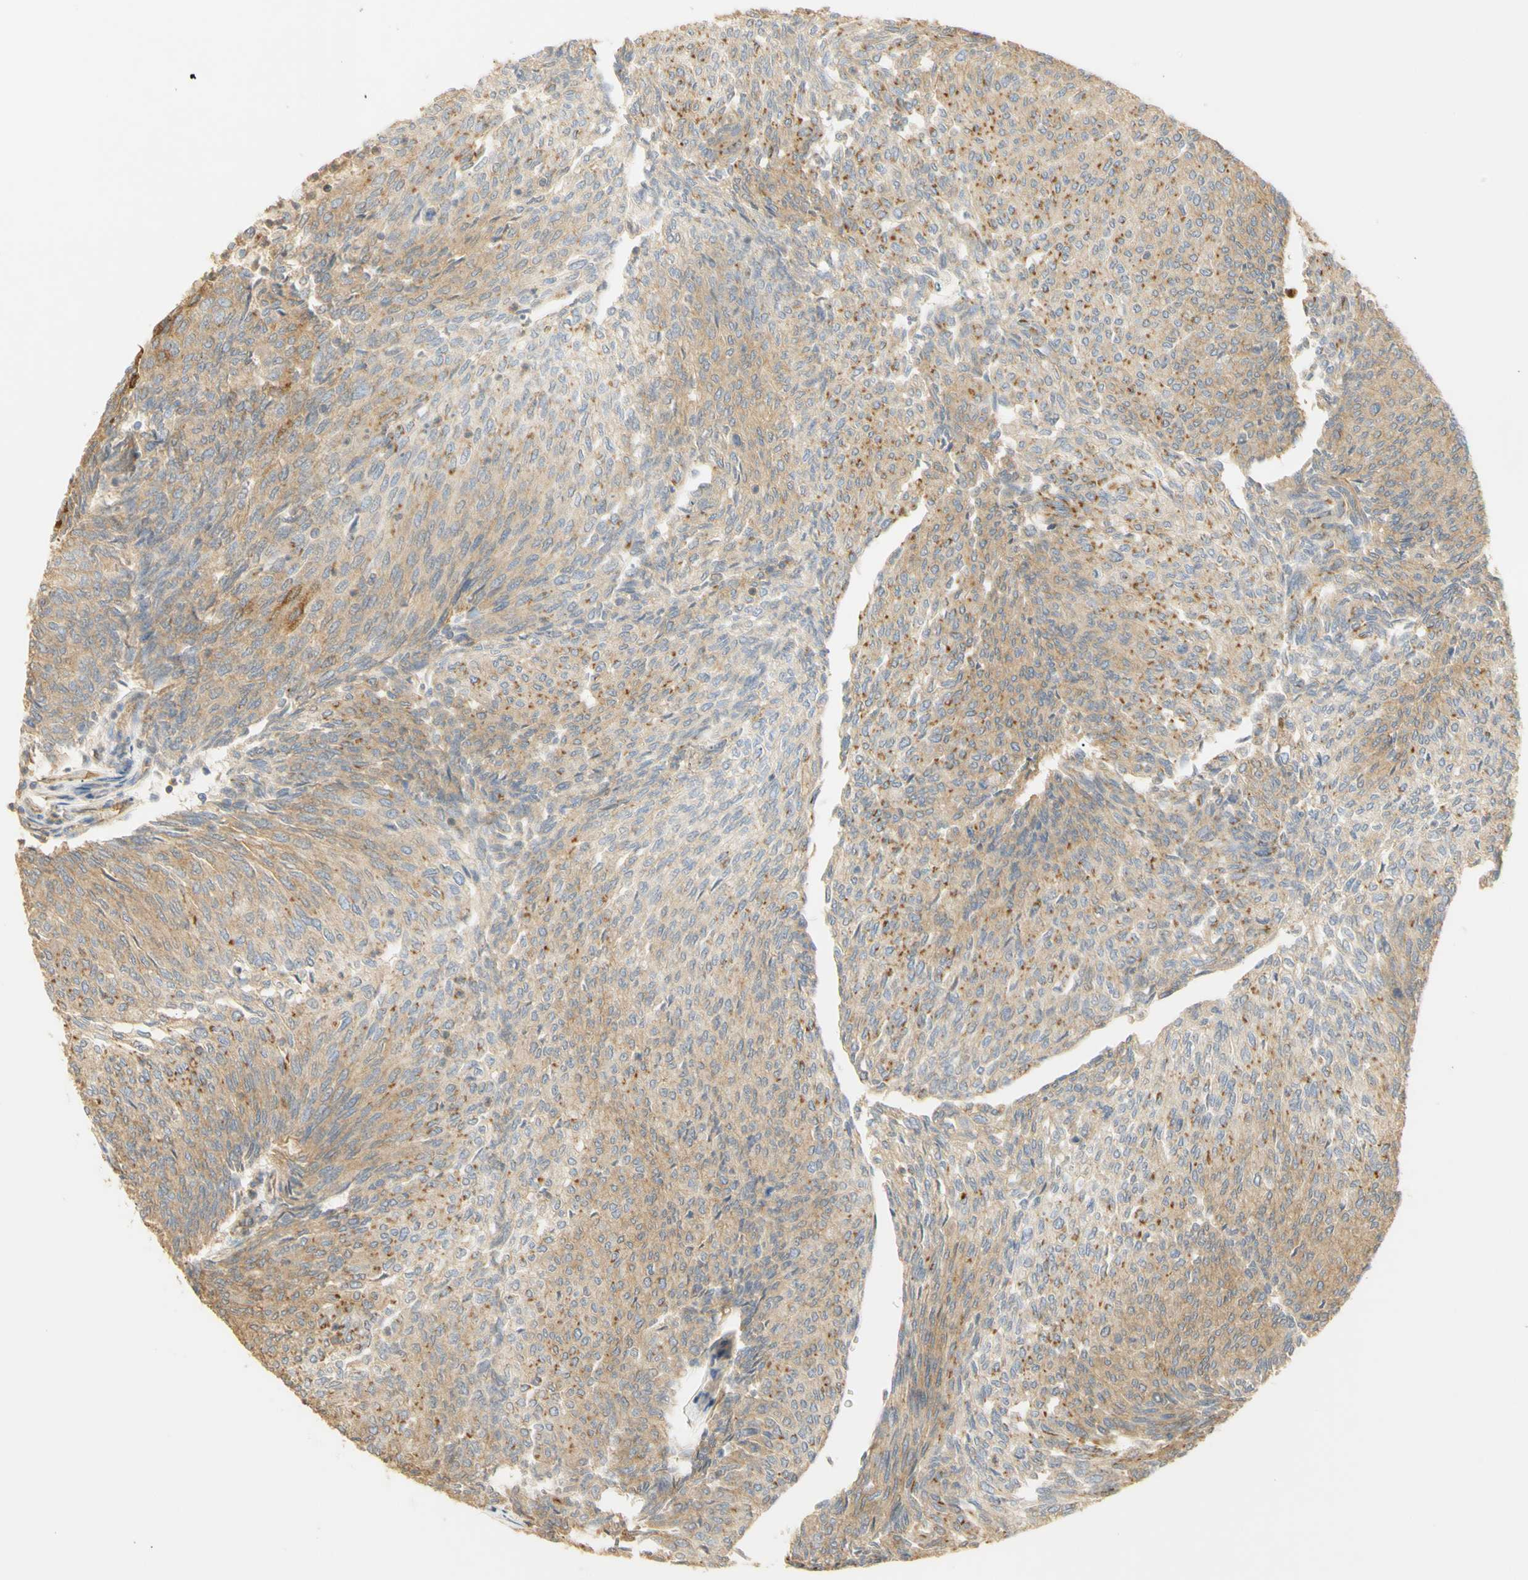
{"staining": {"intensity": "moderate", "quantity": "25%-75%", "location": "cytoplasmic/membranous"}, "tissue": "urothelial cancer", "cell_type": "Tumor cells", "image_type": "cancer", "snomed": [{"axis": "morphology", "description": "Urothelial carcinoma, Low grade"}, {"axis": "topography", "description": "Urinary bladder"}], "caption": "Immunohistochemistry (IHC) micrograph of low-grade urothelial carcinoma stained for a protein (brown), which reveals medium levels of moderate cytoplasmic/membranous positivity in about 25%-75% of tumor cells.", "gene": "KCNE4", "patient": {"sex": "female", "age": 79}}